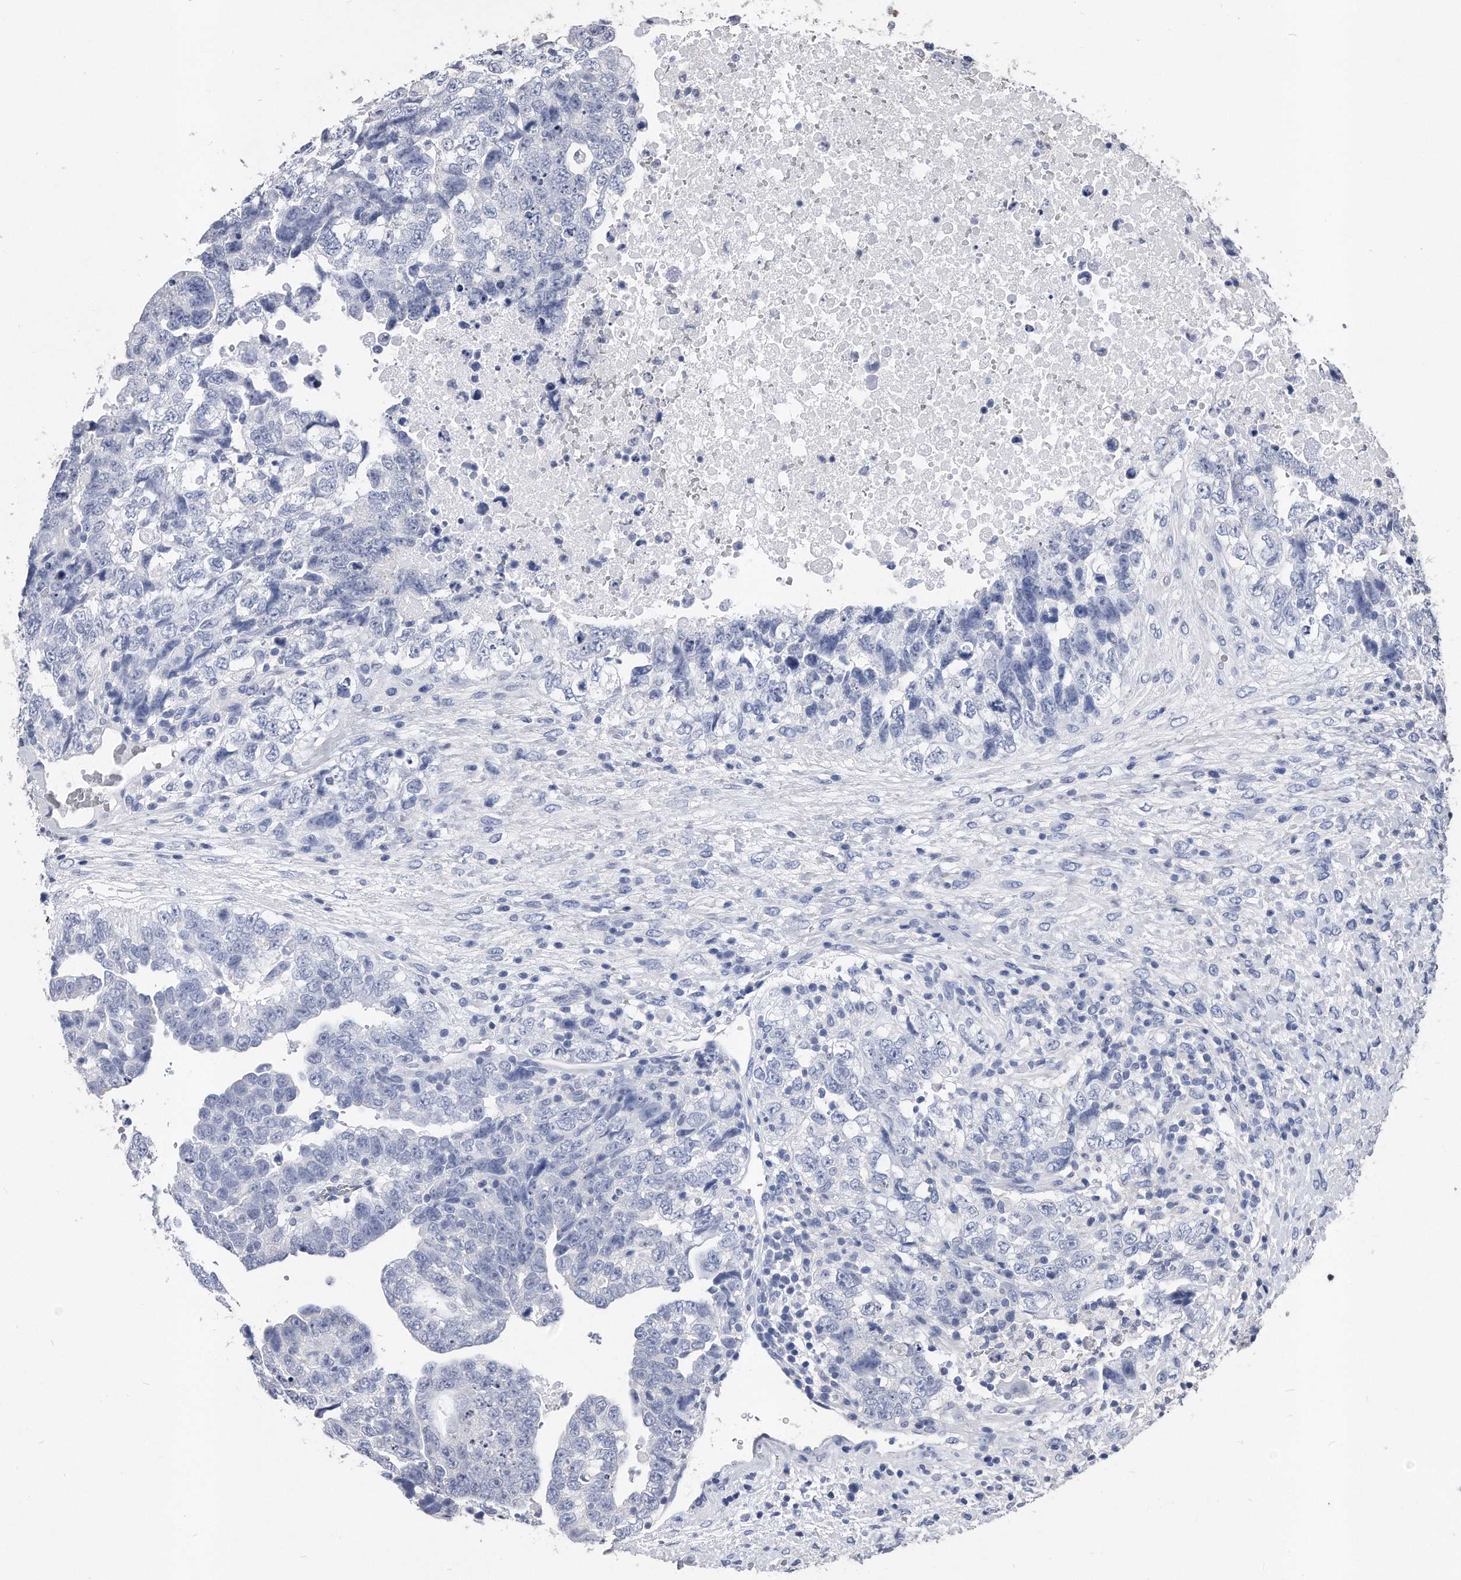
{"staining": {"intensity": "negative", "quantity": "none", "location": "none"}, "tissue": "testis cancer", "cell_type": "Tumor cells", "image_type": "cancer", "snomed": [{"axis": "morphology", "description": "Carcinoma, Embryonal, NOS"}, {"axis": "topography", "description": "Testis"}], "caption": "The histopathology image demonstrates no significant staining in tumor cells of testis embryonal carcinoma.", "gene": "IL20RA", "patient": {"sex": "male", "age": 37}}